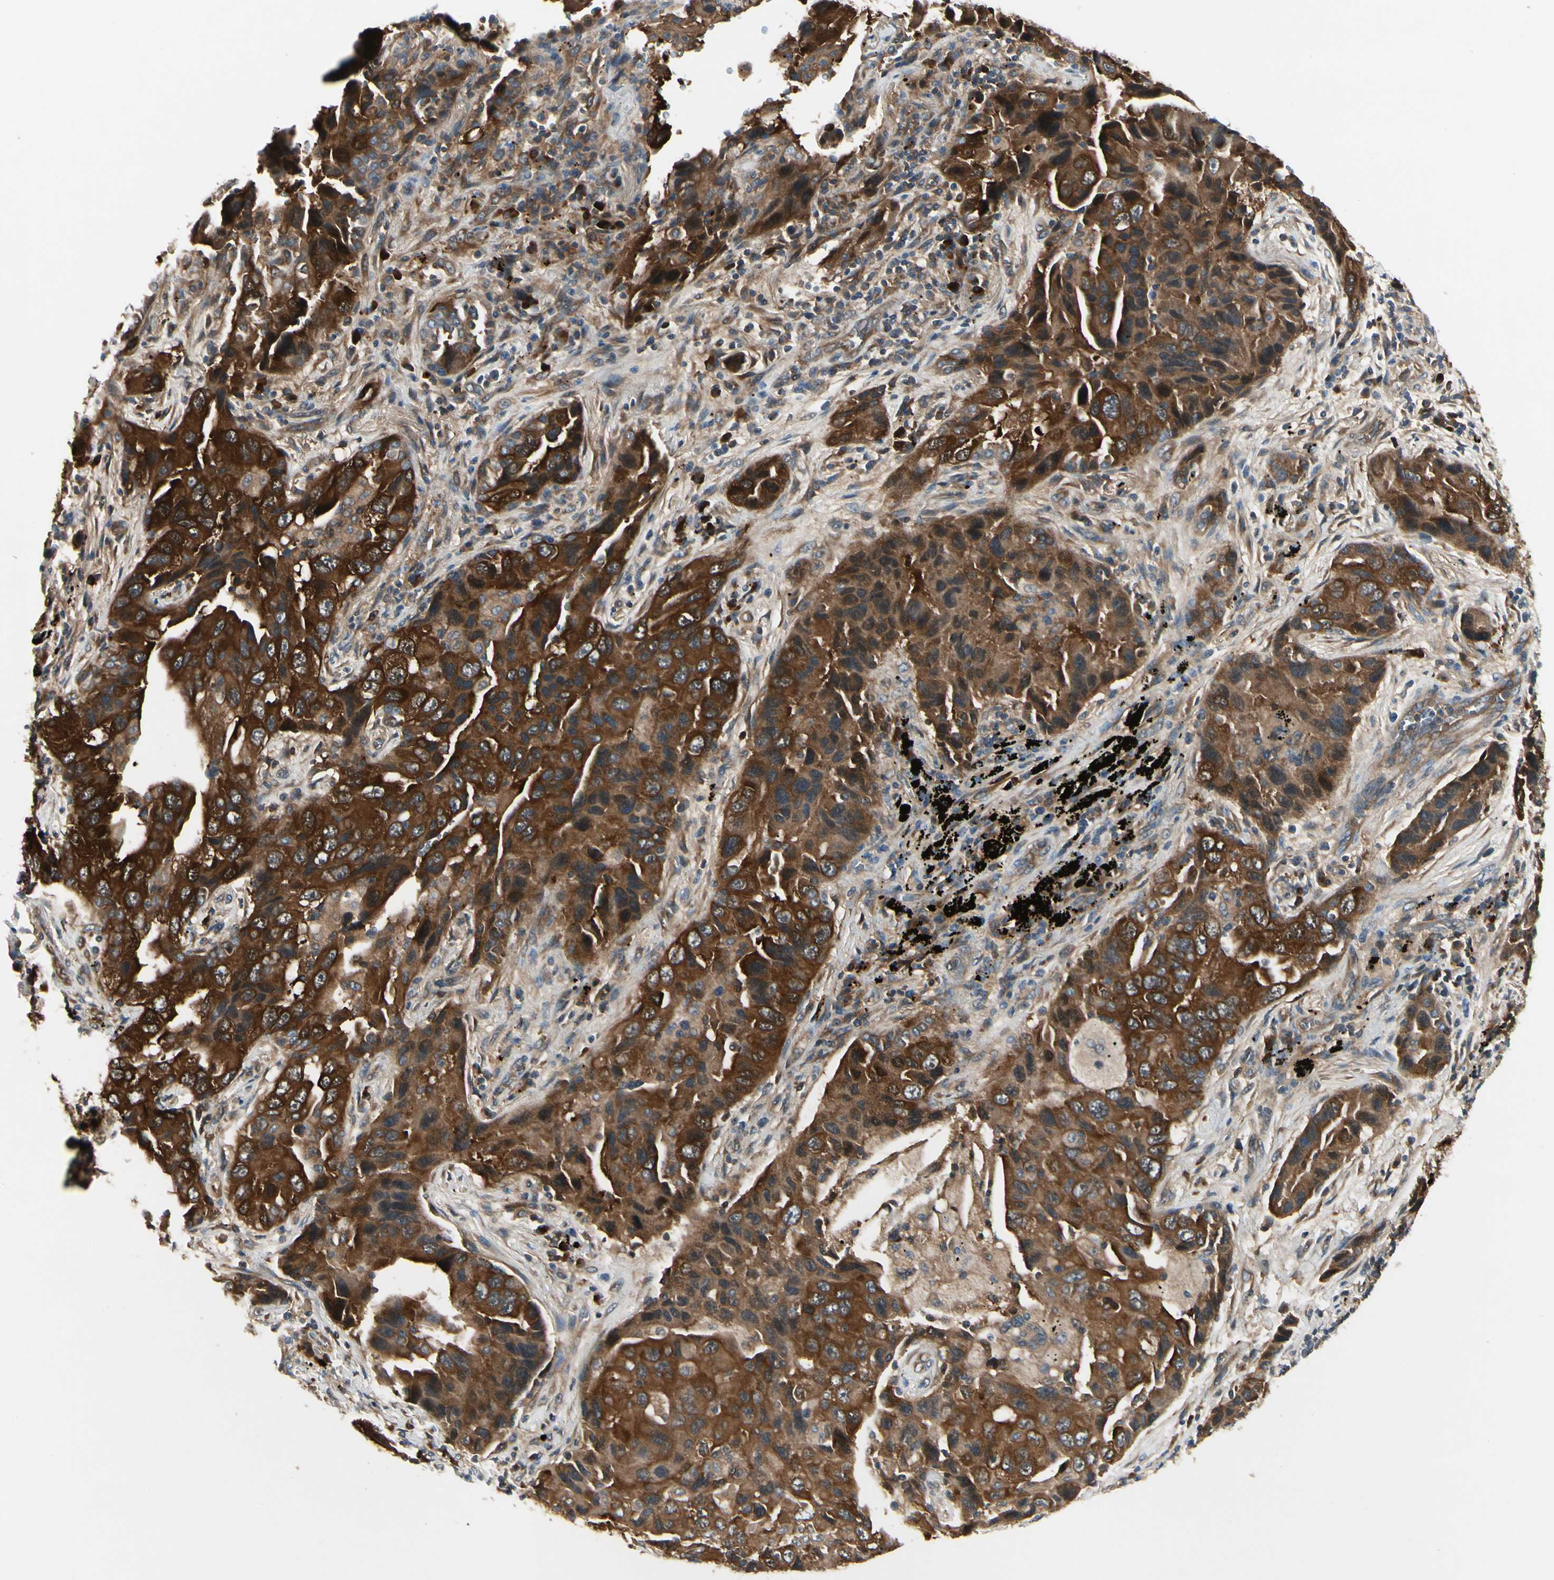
{"staining": {"intensity": "strong", "quantity": ">75%", "location": "cytoplasmic/membranous"}, "tissue": "lung cancer", "cell_type": "Tumor cells", "image_type": "cancer", "snomed": [{"axis": "morphology", "description": "Adenocarcinoma, NOS"}, {"axis": "topography", "description": "Lung"}], "caption": "The micrograph reveals immunohistochemical staining of adenocarcinoma (lung). There is strong cytoplasmic/membranous positivity is seen in about >75% of tumor cells.", "gene": "NME1-NME2", "patient": {"sex": "female", "age": 65}}